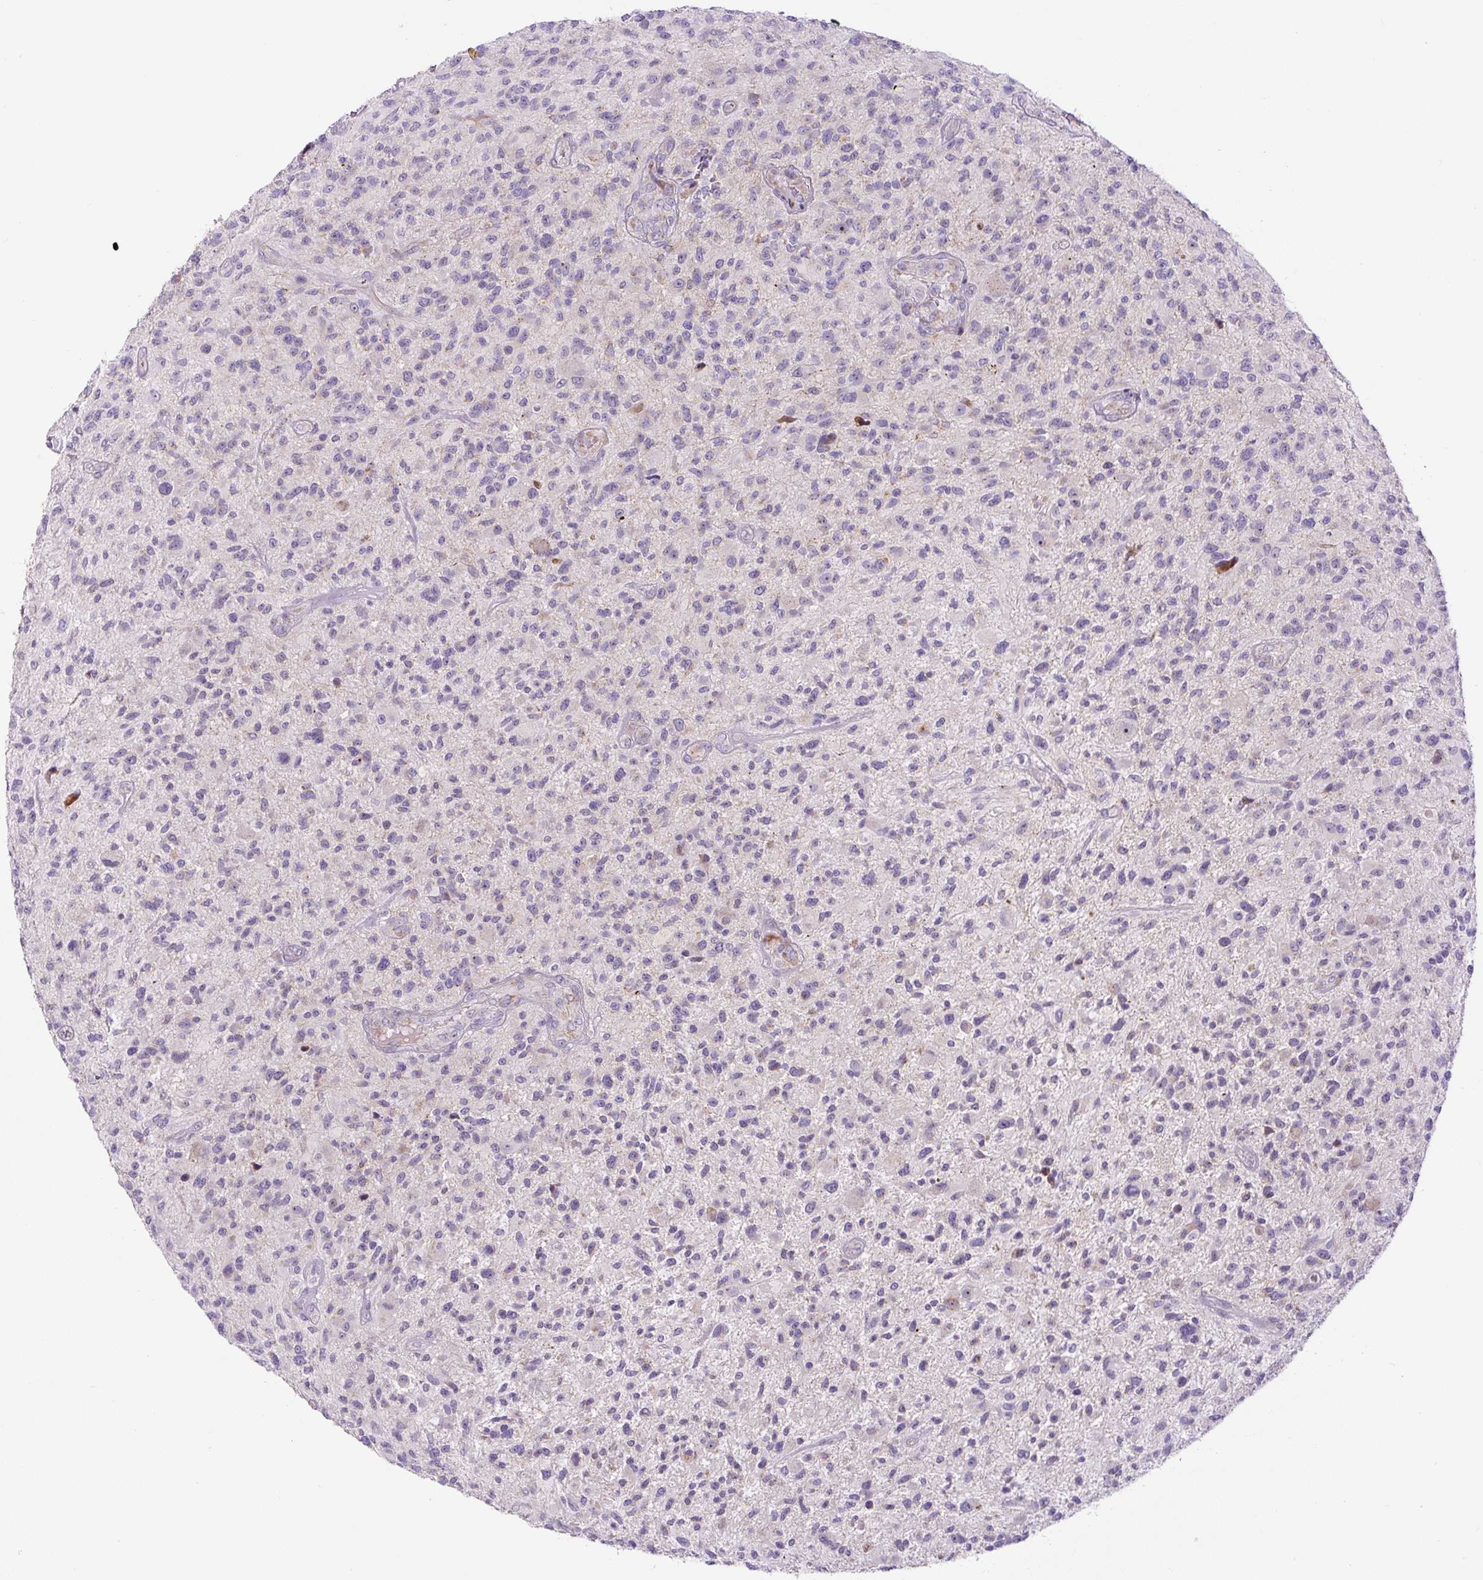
{"staining": {"intensity": "negative", "quantity": "none", "location": "none"}, "tissue": "glioma", "cell_type": "Tumor cells", "image_type": "cancer", "snomed": [{"axis": "morphology", "description": "Glioma, malignant, High grade"}, {"axis": "topography", "description": "Brain"}], "caption": "Immunohistochemistry of human malignant glioma (high-grade) shows no positivity in tumor cells. (DAB immunohistochemistry (IHC), high magnification).", "gene": "ZNF596", "patient": {"sex": "male", "age": 47}}